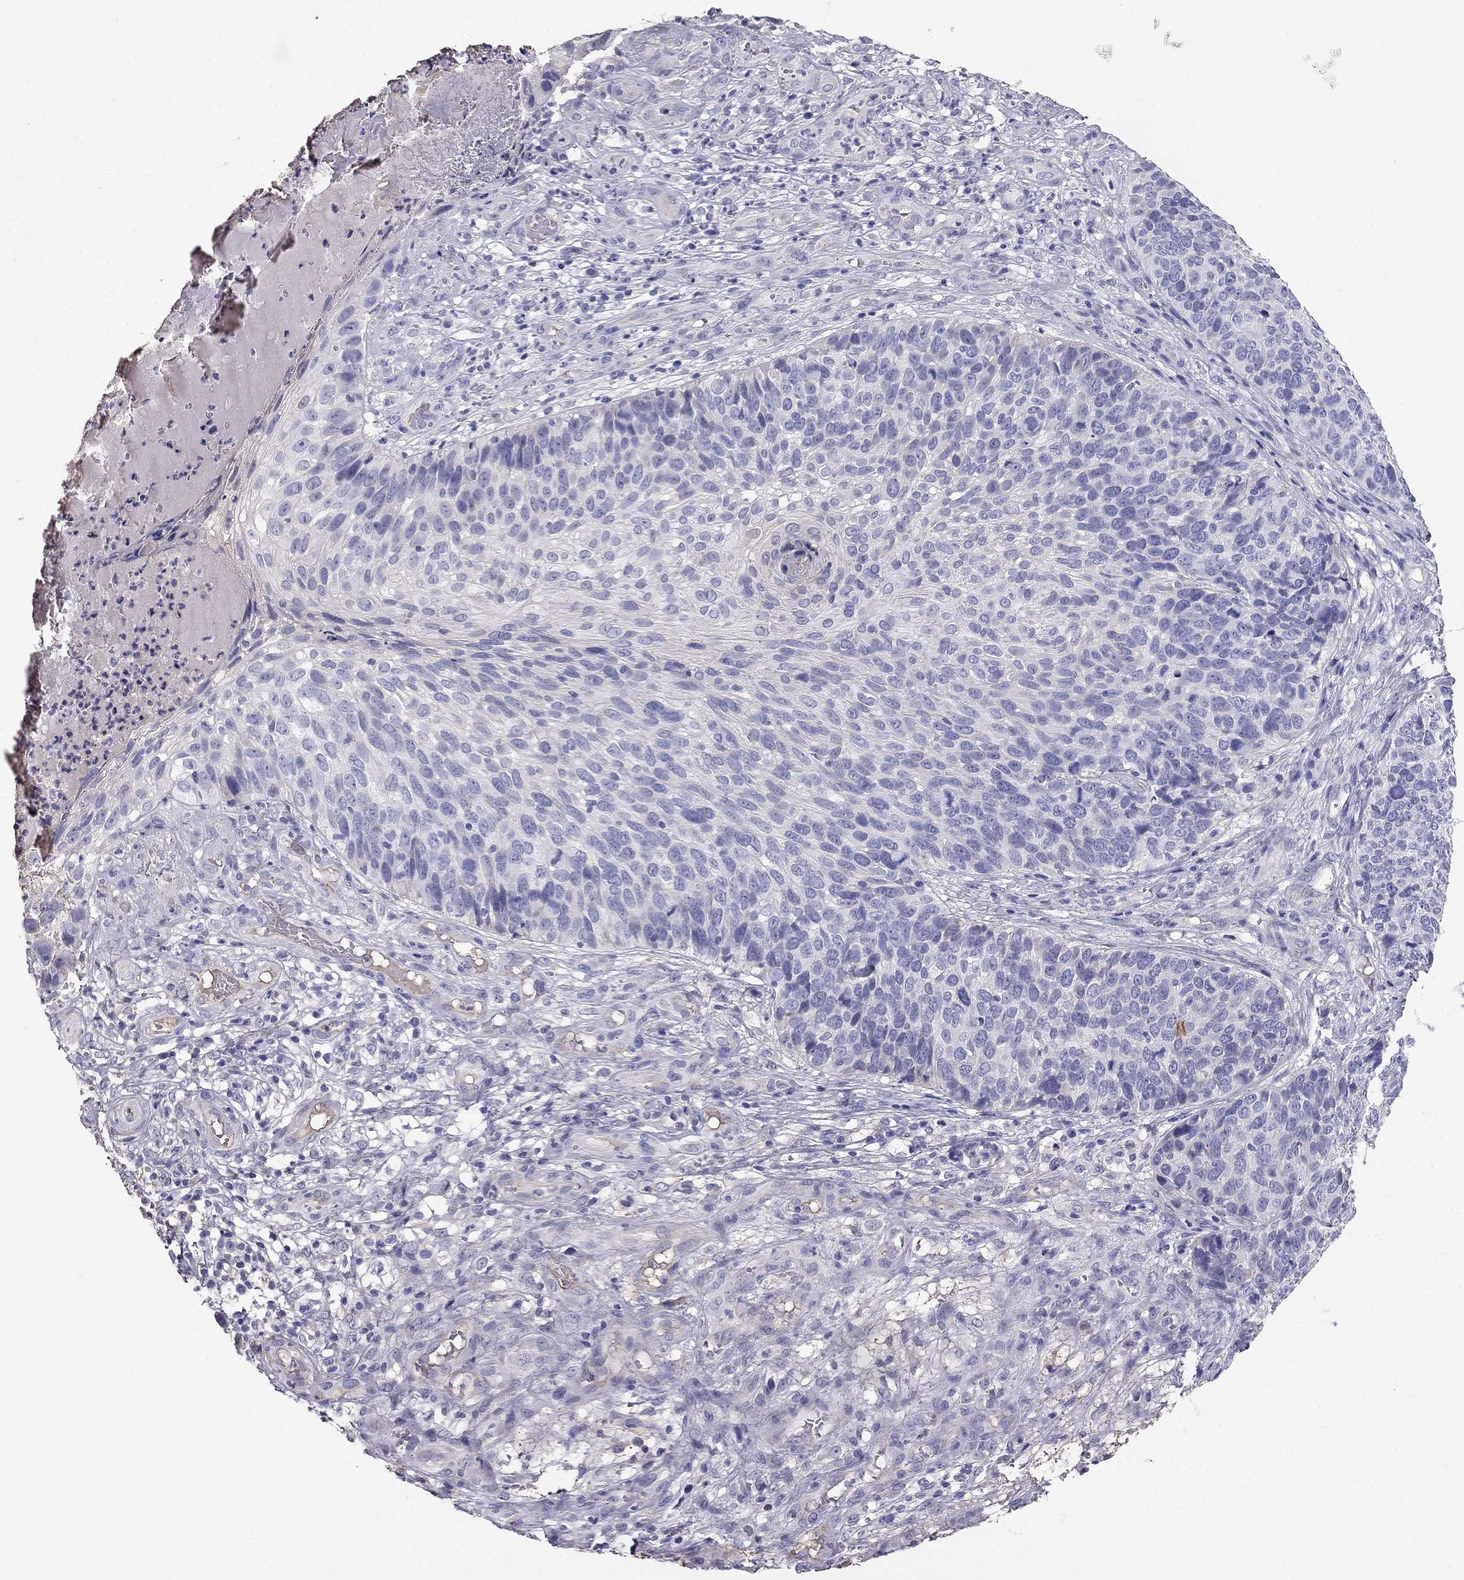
{"staining": {"intensity": "negative", "quantity": "none", "location": "none"}, "tissue": "skin cancer", "cell_type": "Tumor cells", "image_type": "cancer", "snomed": [{"axis": "morphology", "description": "Squamous cell carcinoma, NOS"}, {"axis": "topography", "description": "Skin"}], "caption": "High power microscopy image of an immunohistochemistry (IHC) micrograph of skin squamous cell carcinoma, revealing no significant expression in tumor cells.", "gene": "TBC1D21", "patient": {"sex": "male", "age": 92}}